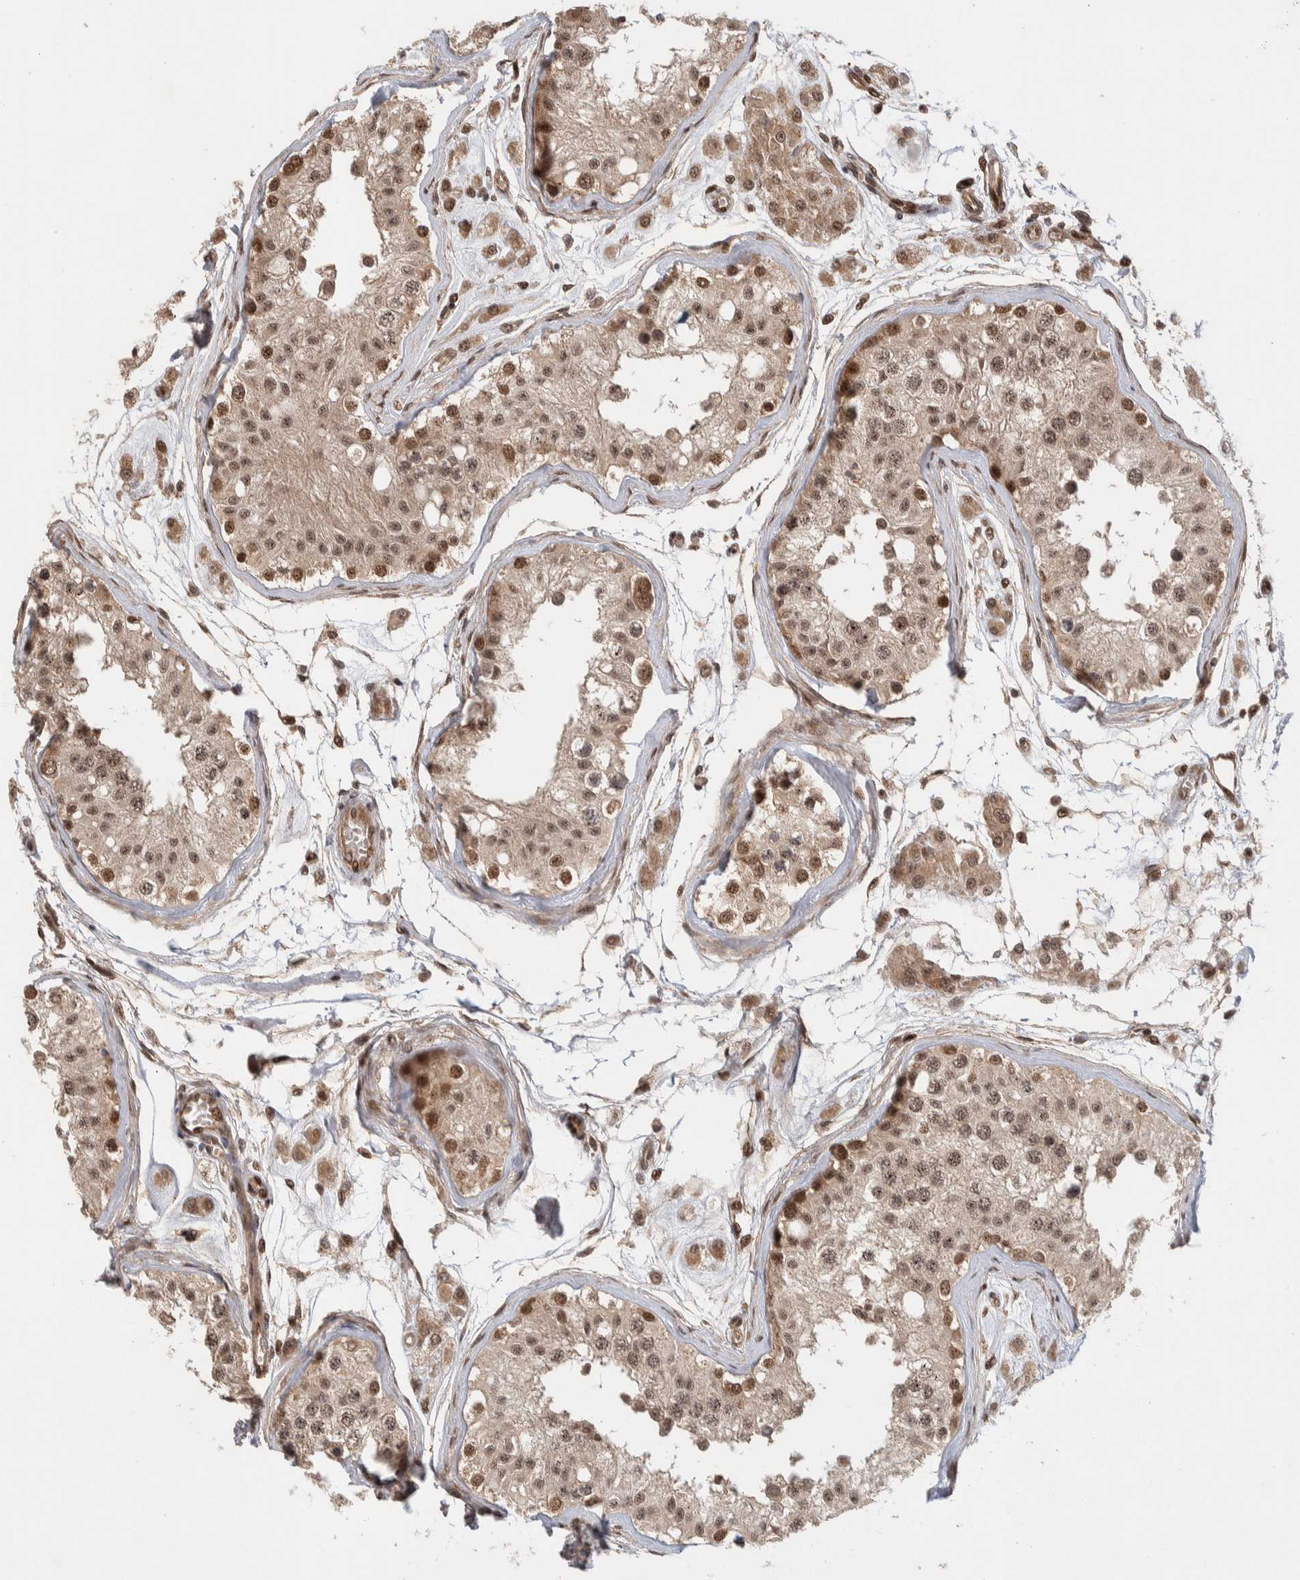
{"staining": {"intensity": "moderate", "quantity": ">75%", "location": "cytoplasmic/membranous,nuclear"}, "tissue": "testis", "cell_type": "Cells in seminiferous ducts", "image_type": "normal", "snomed": [{"axis": "morphology", "description": "Normal tissue, NOS"}, {"axis": "morphology", "description": "Adenocarcinoma, metastatic, NOS"}, {"axis": "topography", "description": "Testis"}], "caption": "Immunohistochemistry micrograph of normal testis: human testis stained using immunohistochemistry demonstrates medium levels of moderate protein expression localized specifically in the cytoplasmic/membranous,nuclear of cells in seminiferous ducts, appearing as a cytoplasmic/membranous,nuclear brown color.", "gene": "TOR1B", "patient": {"sex": "male", "age": 26}}